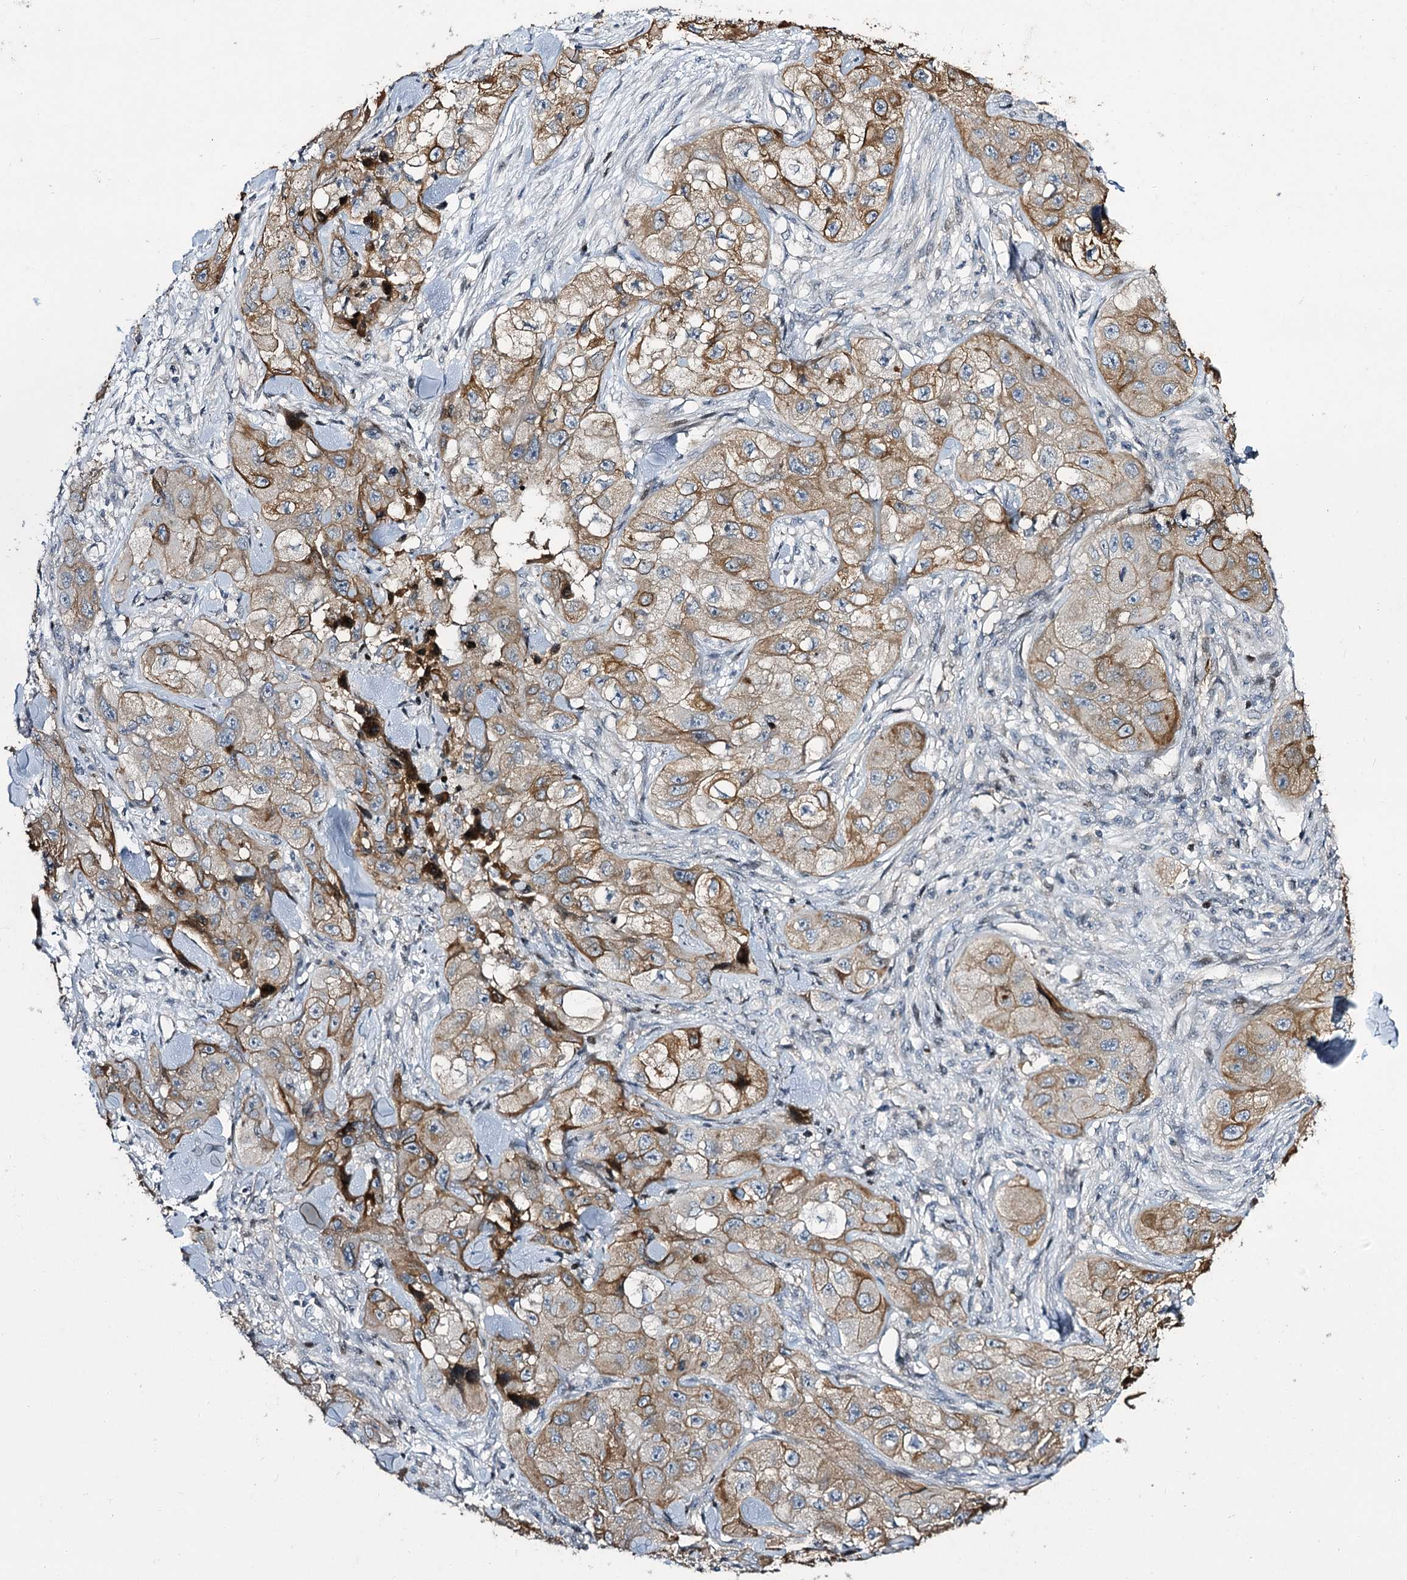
{"staining": {"intensity": "moderate", "quantity": ">75%", "location": "cytoplasmic/membranous"}, "tissue": "skin cancer", "cell_type": "Tumor cells", "image_type": "cancer", "snomed": [{"axis": "morphology", "description": "Squamous cell carcinoma, NOS"}, {"axis": "topography", "description": "Skin"}, {"axis": "topography", "description": "Subcutis"}], "caption": "Protein expression analysis of human skin cancer reveals moderate cytoplasmic/membranous positivity in about >75% of tumor cells.", "gene": "ITFG2", "patient": {"sex": "male", "age": 73}}